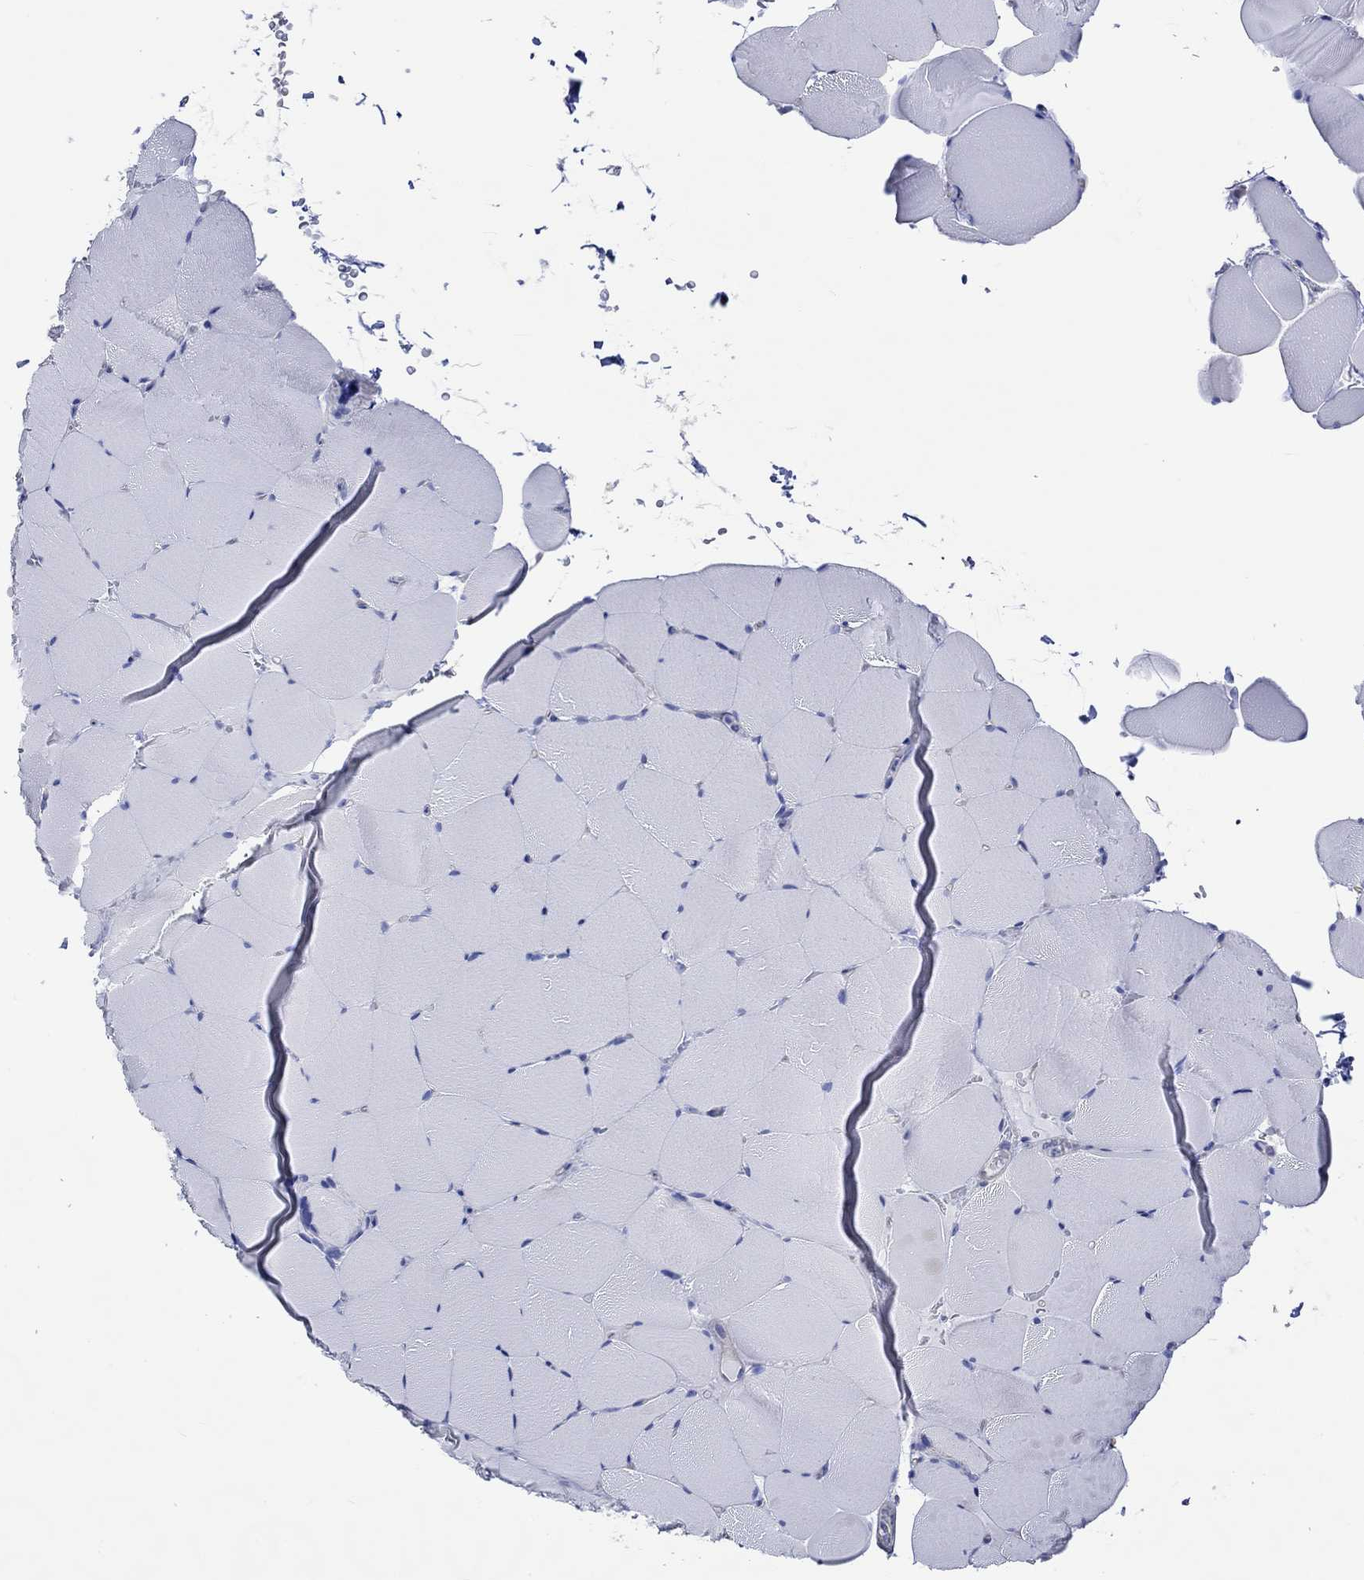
{"staining": {"intensity": "negative", "quantity": "none", "location": "none"}, "tissue": "skeletal muscle", "cell_type": "Myocytes", "image_type": "normal", "snomed": [{"axis": "morphology", "description": "Normal tissue, NOS"}, {"axis": "topography", "description": "Skeletal muscle"}], "caption": "Protein analysis of normal skeletal muscle displays no significant expression in myocytes.", "gene": "CPLX1", "patient": {"sex": "female", "age": 37}}